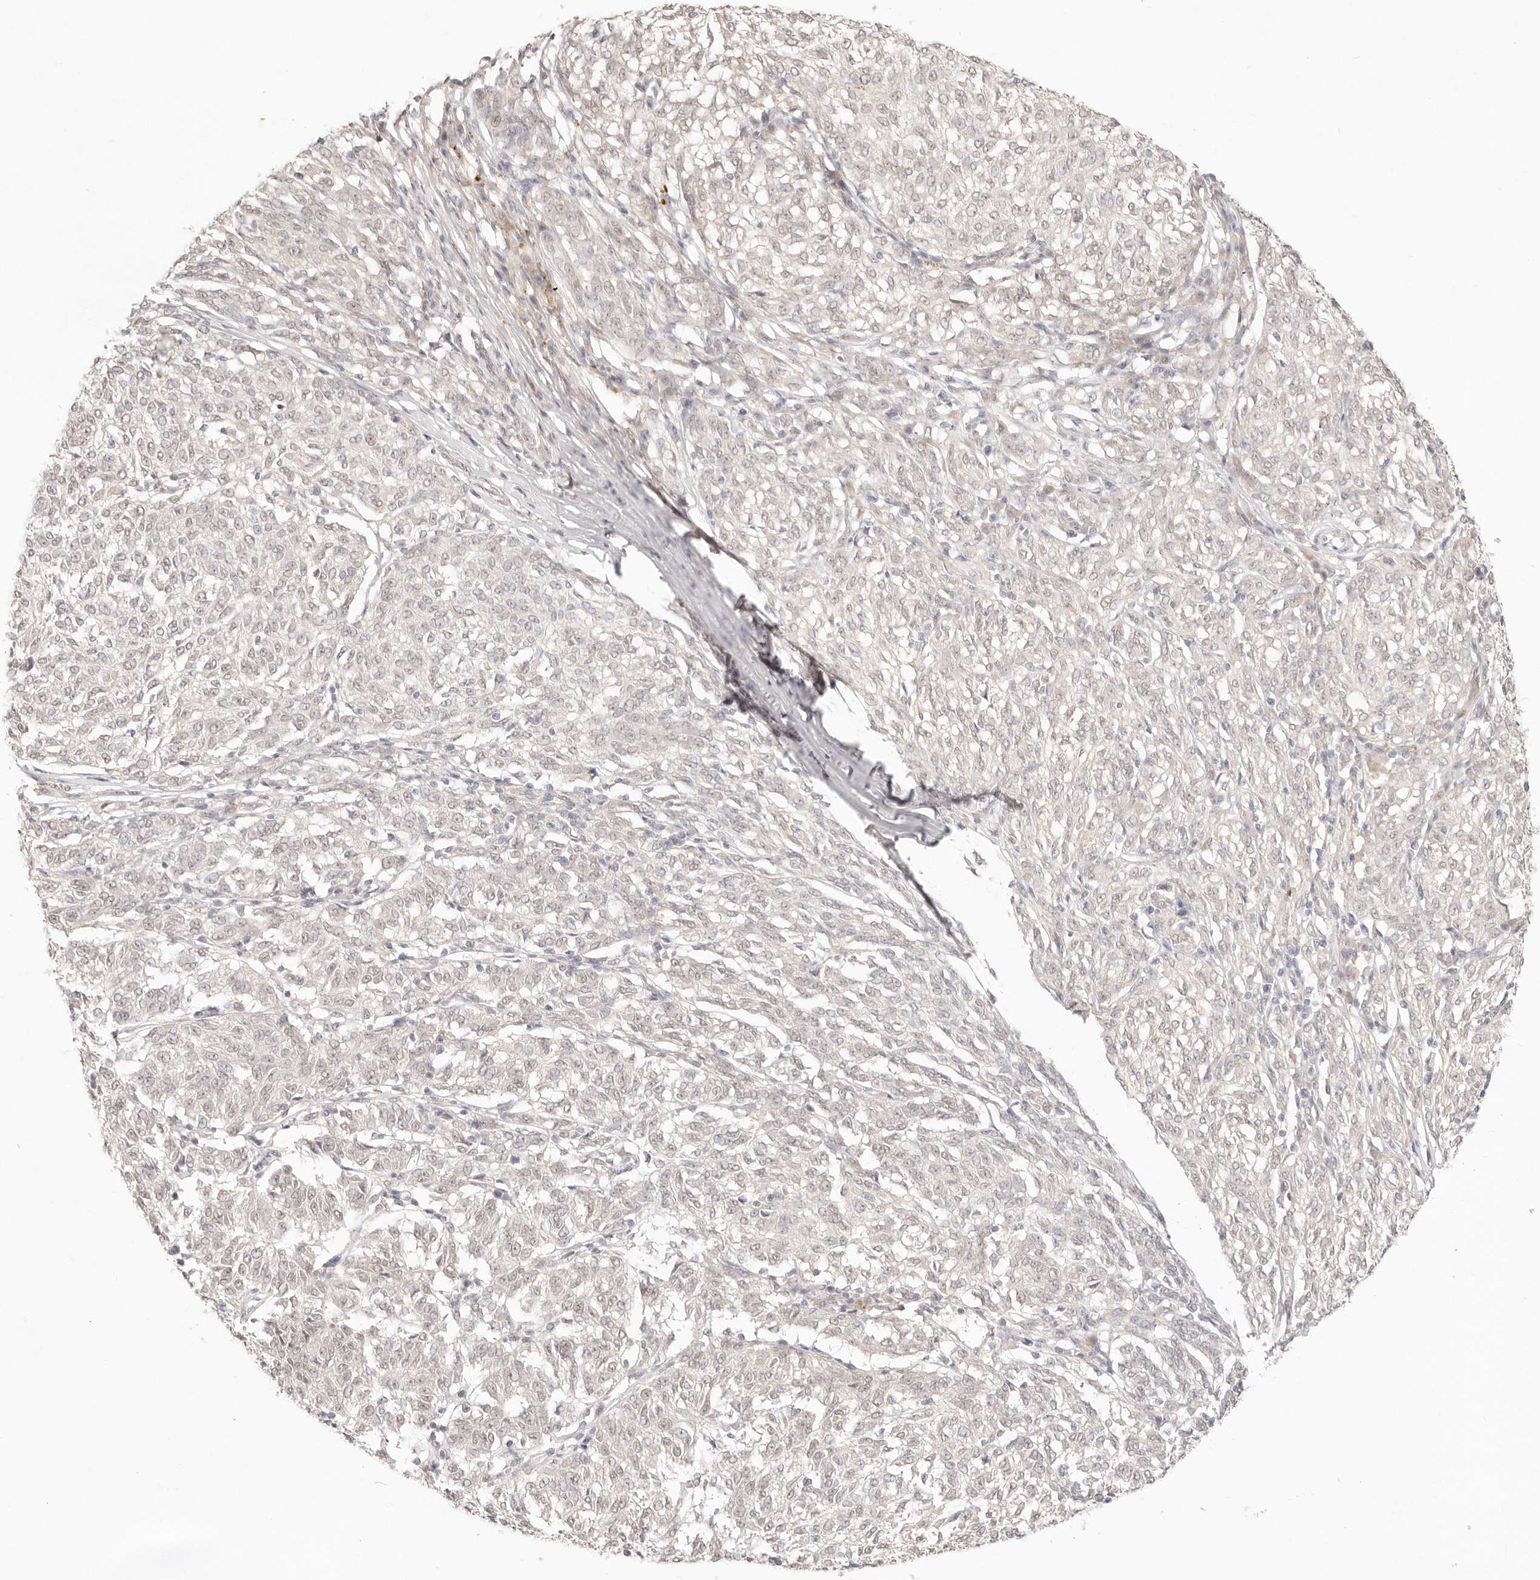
{"staining": {"intensity": "negative", "quantity": "none", "location": "none"}, "tissue": "melanoma", "cell_type": "Tumor cells", "image_type": "cancer", "snomed": [{"axis": "morphology", "description": "Malignant melanoma, NOS"}, {"axis": "topography", "description": "Skin"}], "caption": "Immunohistochemistry of malignant melanoma displays no positivity in tumor cells.", "gene": "GPR156", "patient": {"sex": "female", "age": 72}}